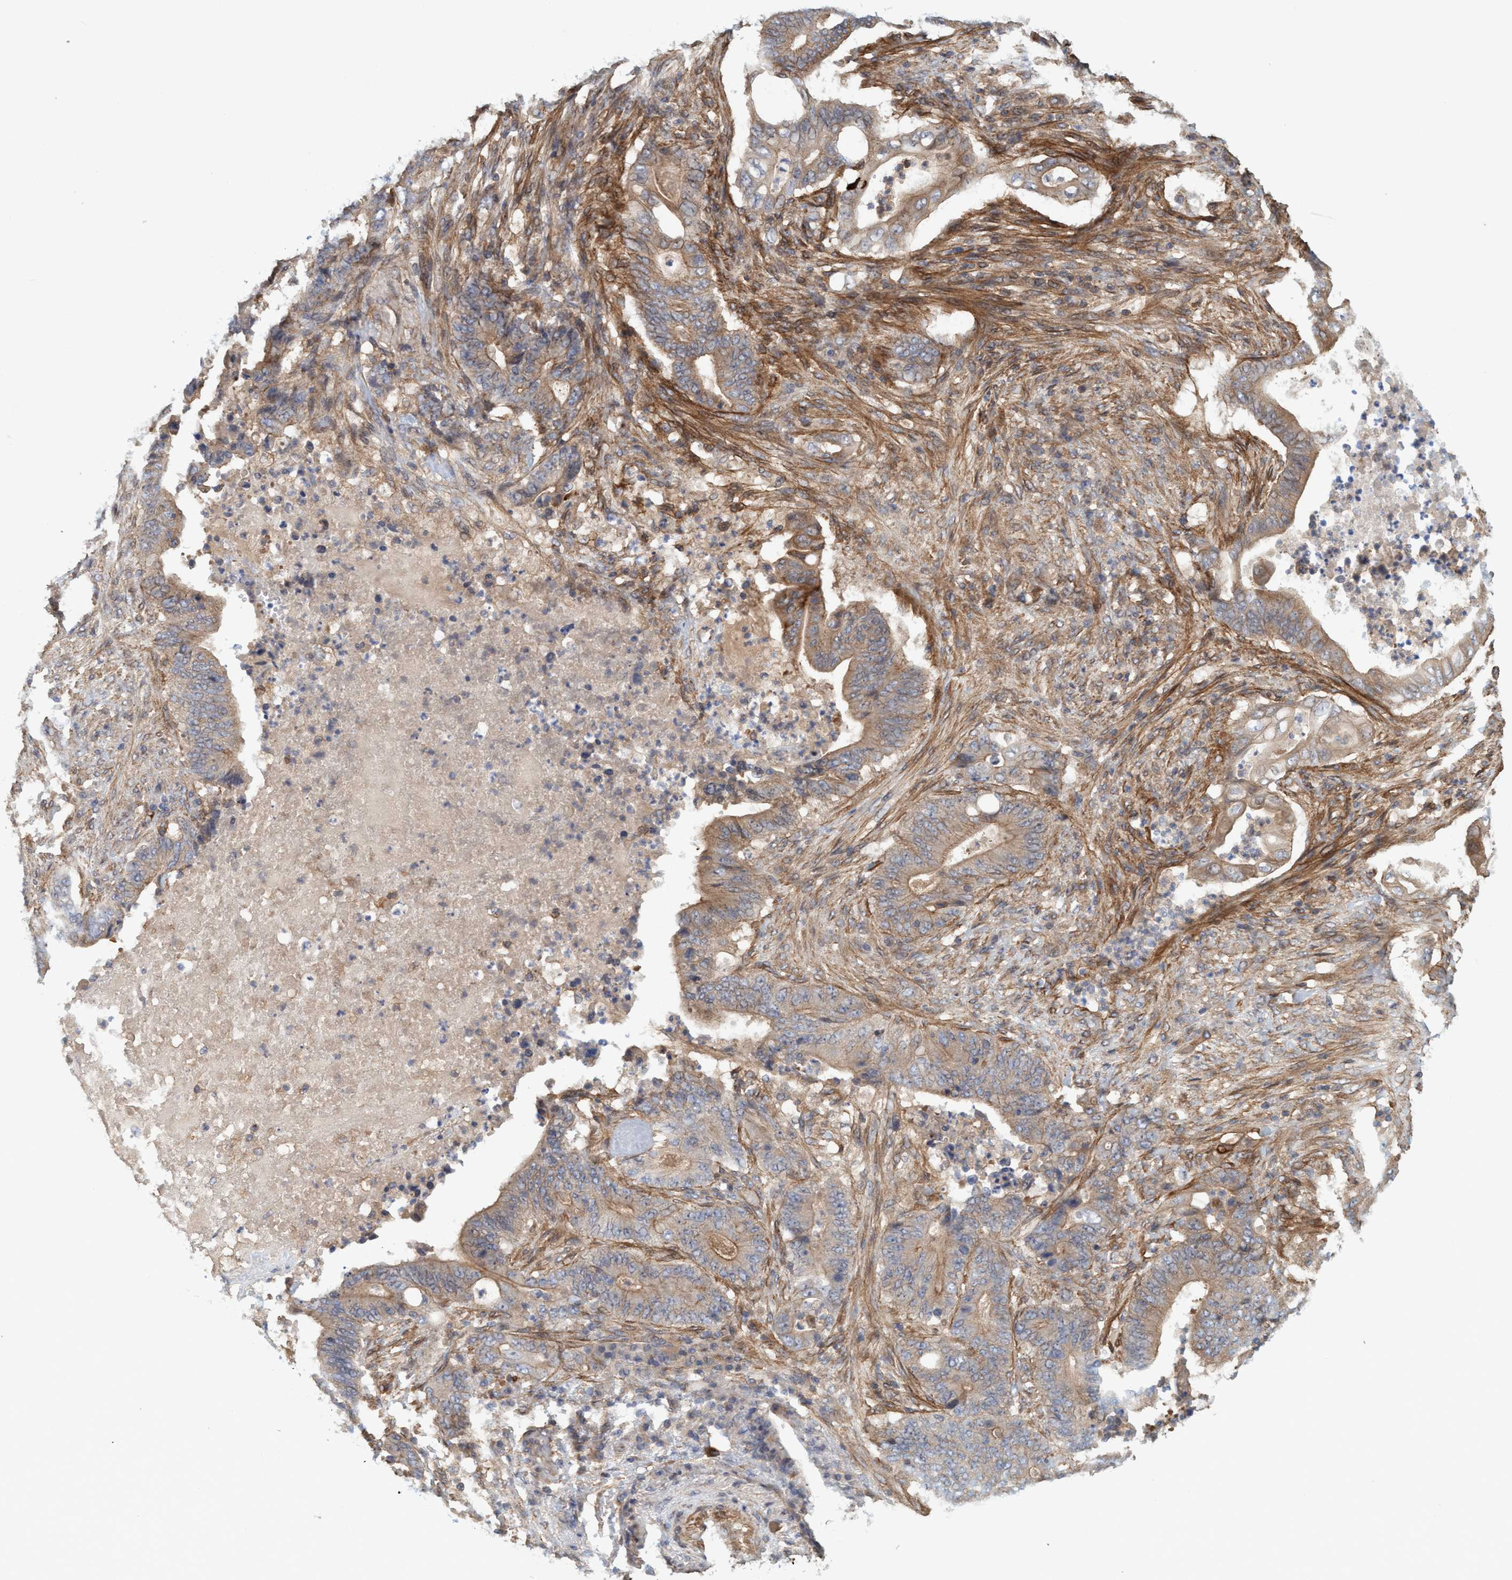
{"staining": {"intensity": "moderate", "quantity": "25%-75%", "location": "cytoplasmic/membranous"}, "tissue": "stomach cancer", "cell_type": "Tumor cells", "image_type": "cancer", "snomed": [{"axis": "morphology", "description": "Adenocarcinoma, NOS"}, {"axis": "topography", "description": "Stomach"}], "caption": "Adenocarcinoma (stomach) stained with a protein marker shows moderate staining in tumor cells.", "gene": "SPECC1", "patient": {"sex": "female", "age": 73}}